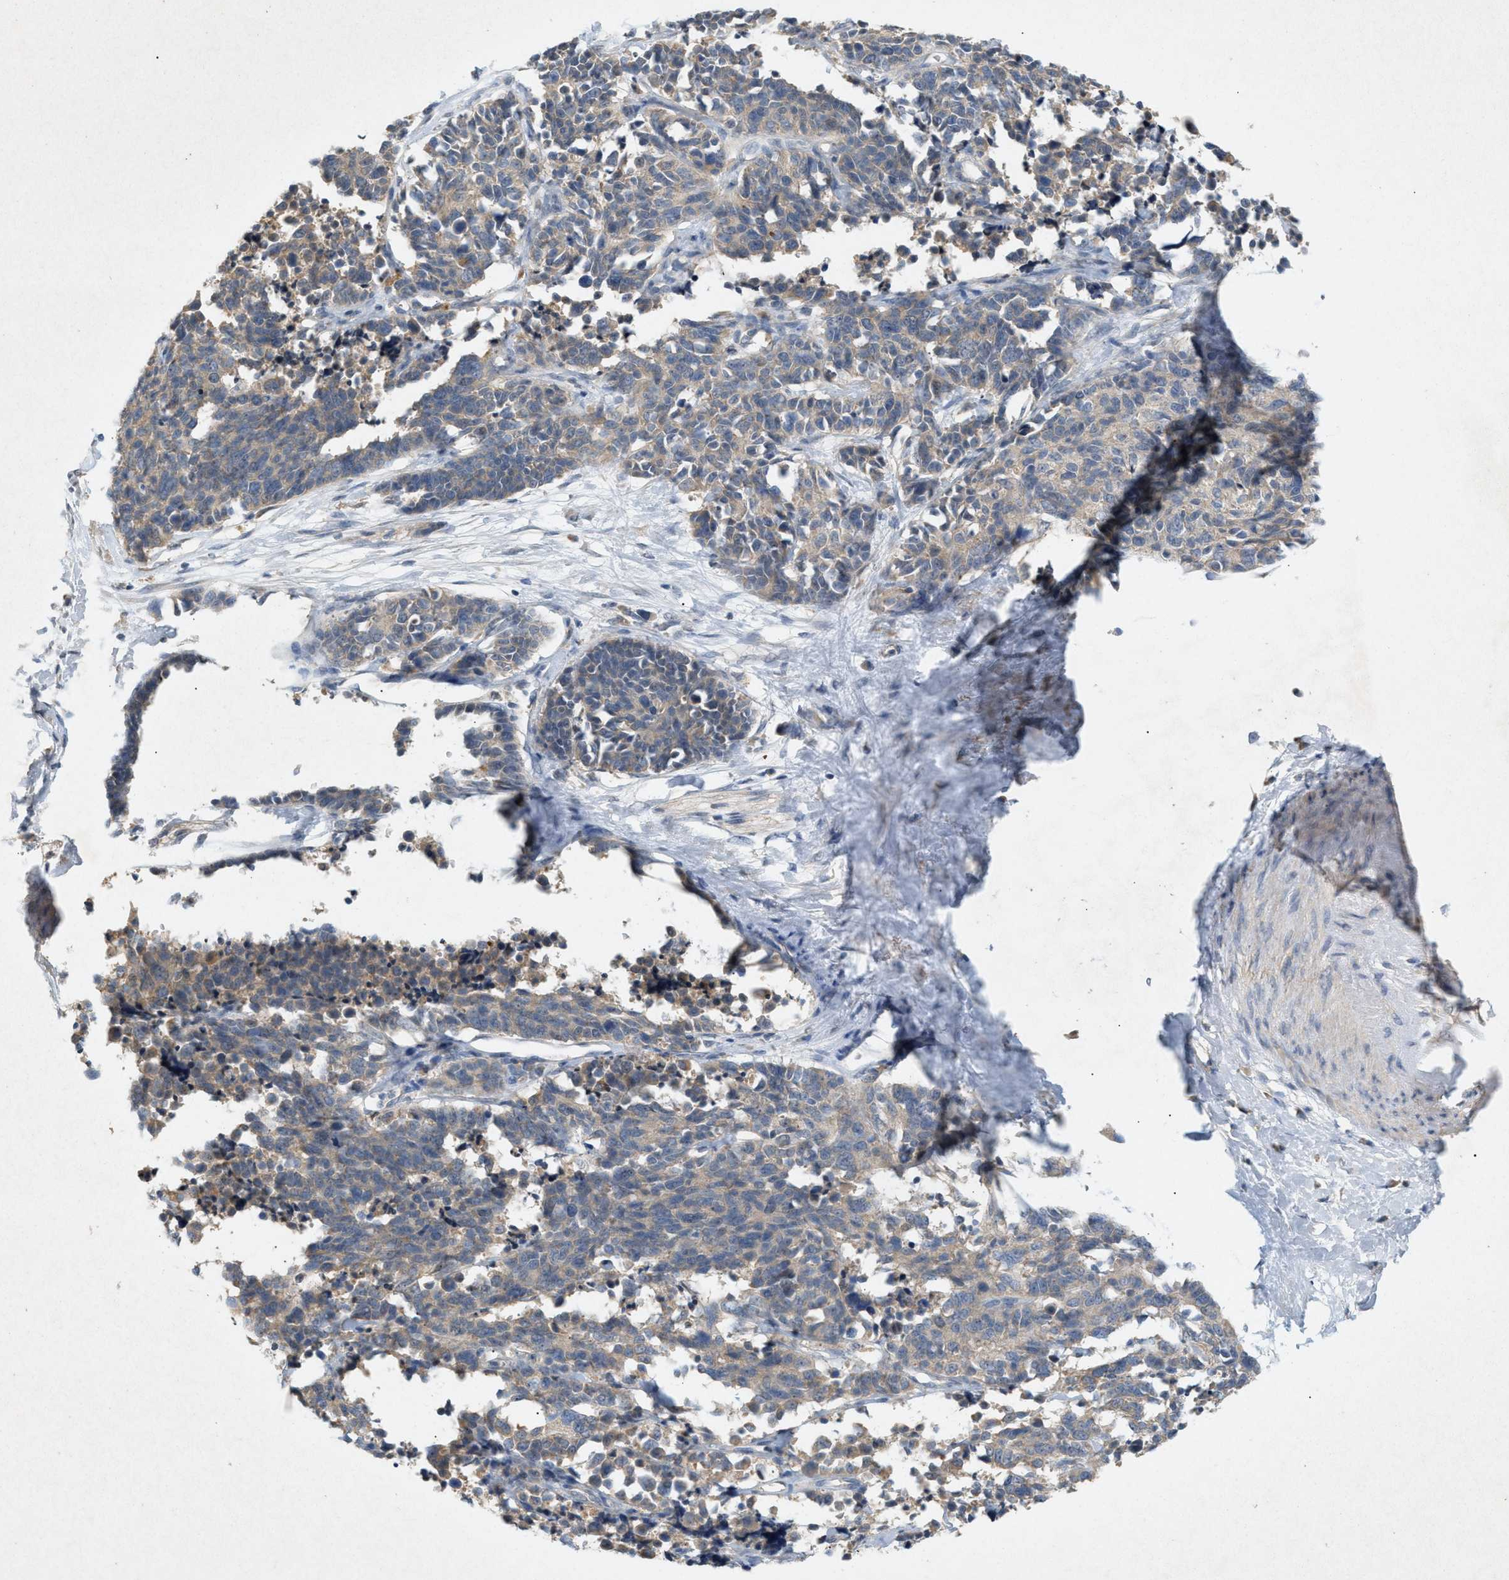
{"staining": {"intensity": "weak", "quantity": "<25%", "location": "cytoplasmic/membranous"}, "tissue": "cervical cancer", "cell_type": "Tumor cells", "image_type": "cancer", "snomed": [{"axis": "morphology", "description": "Squamous cell carcinoma, NOS"}, {"axis": "topography", "description": "Cervix"}], "caption": "An image of human cervical cancer is negative for staining in tumor cells. The staining was performed using DAB to visualize the protein expression in brown, while the nuclei were stained in blue with hematoxylin (Magnification: 20x).", "gene": "DCAF7", "patient": {"sex": "female", "age": 35}}